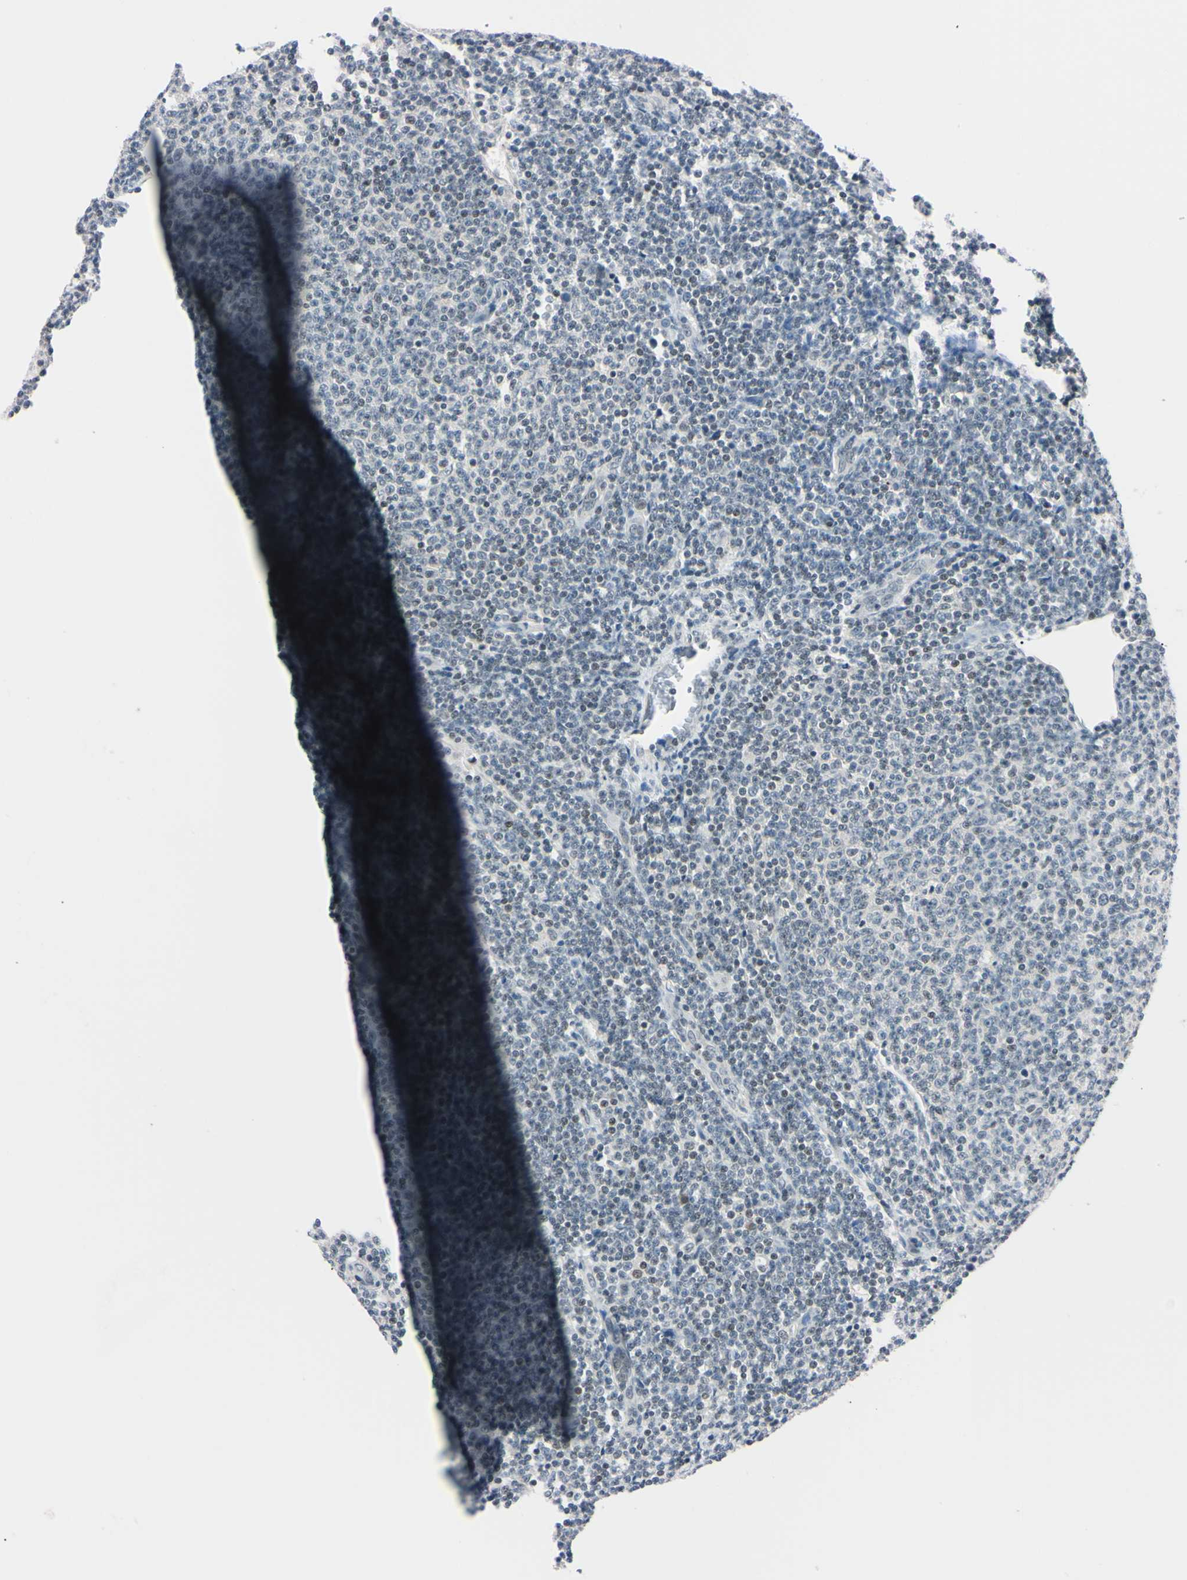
{"staining": {"intensity": "negative", "quantity": "none", "location": "none"}, "tissue": "lymphoma", "cell_type": "Tumor cells", "image_type": "cancer", "snomed": [{"axis": "morphology", "description": "Malignant lymphoma, non-Hodgkin's type, Low grade"}, {"axis": "topography", "description": "Lymph node"}], "caption": "Malignant lymphoma, non-Hodgkin's type (low-grade) was stained to show a protein in brown. There is no significant positivity in tumor cells.", "gene": "C1orf174", "patient": {"sex": "male", "age": 66}}